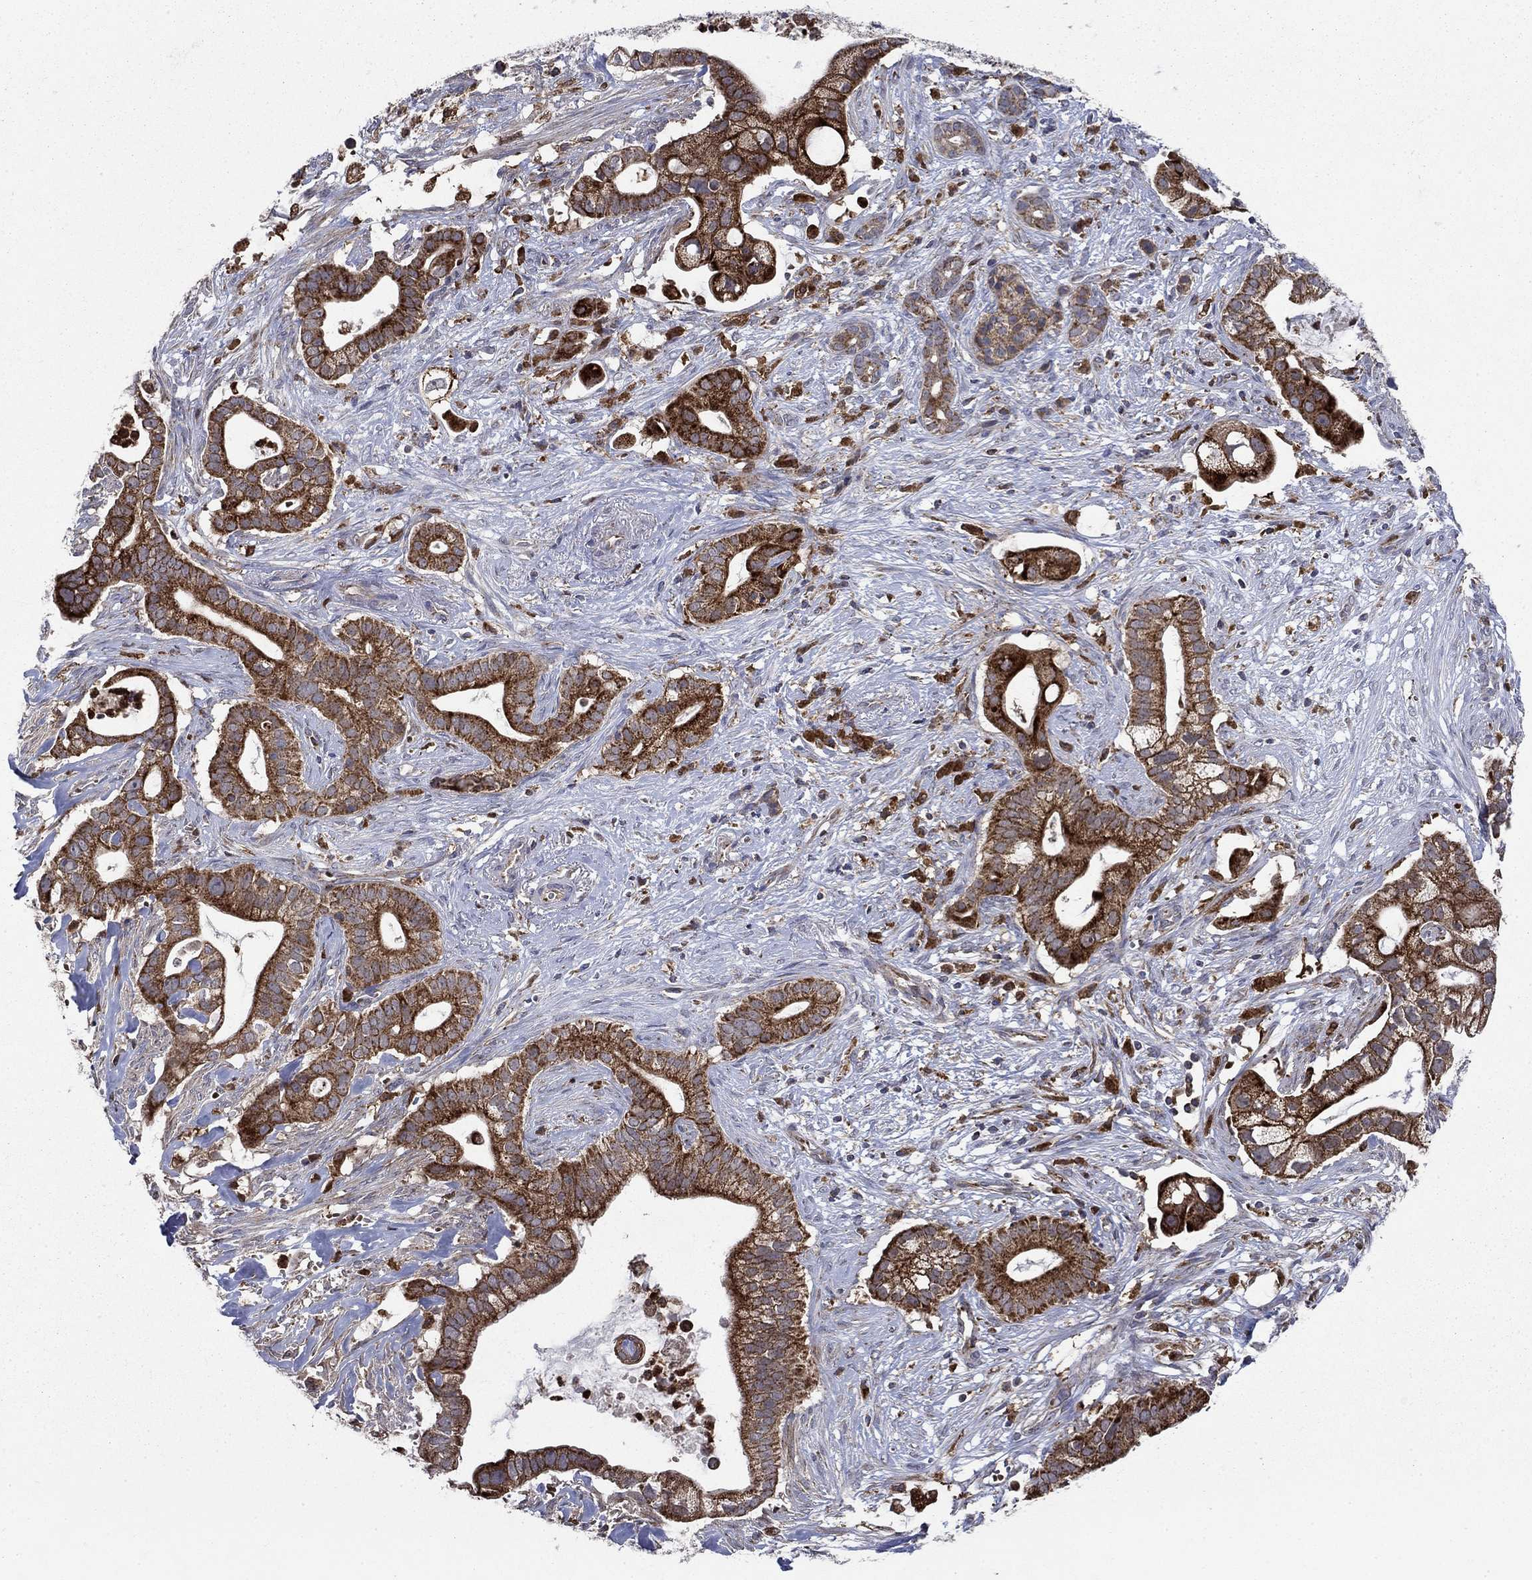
{"staining": {"intensity": "strong", "quantity": ">75%", "location": "cytoplasmic/membranous"}, "tissue": "pancreatic cancer", "cell_type": "Tumor cells", "image_type": "cancer", "snomed": [{"axis": "morphology", "description": "Adenocarcinoma, NOS"}, {"axis": "topography", "description": "Pancreas"}], "caption": "Immunohistochemical staining of human adenocarcinoma (pancreatic) reveals high levels of strong cytoplasmic/membranous protein staining in approximately >75% of tumor cells.", "gene": "RNF19B", "patient": {"sex": "male", "age": 61}}